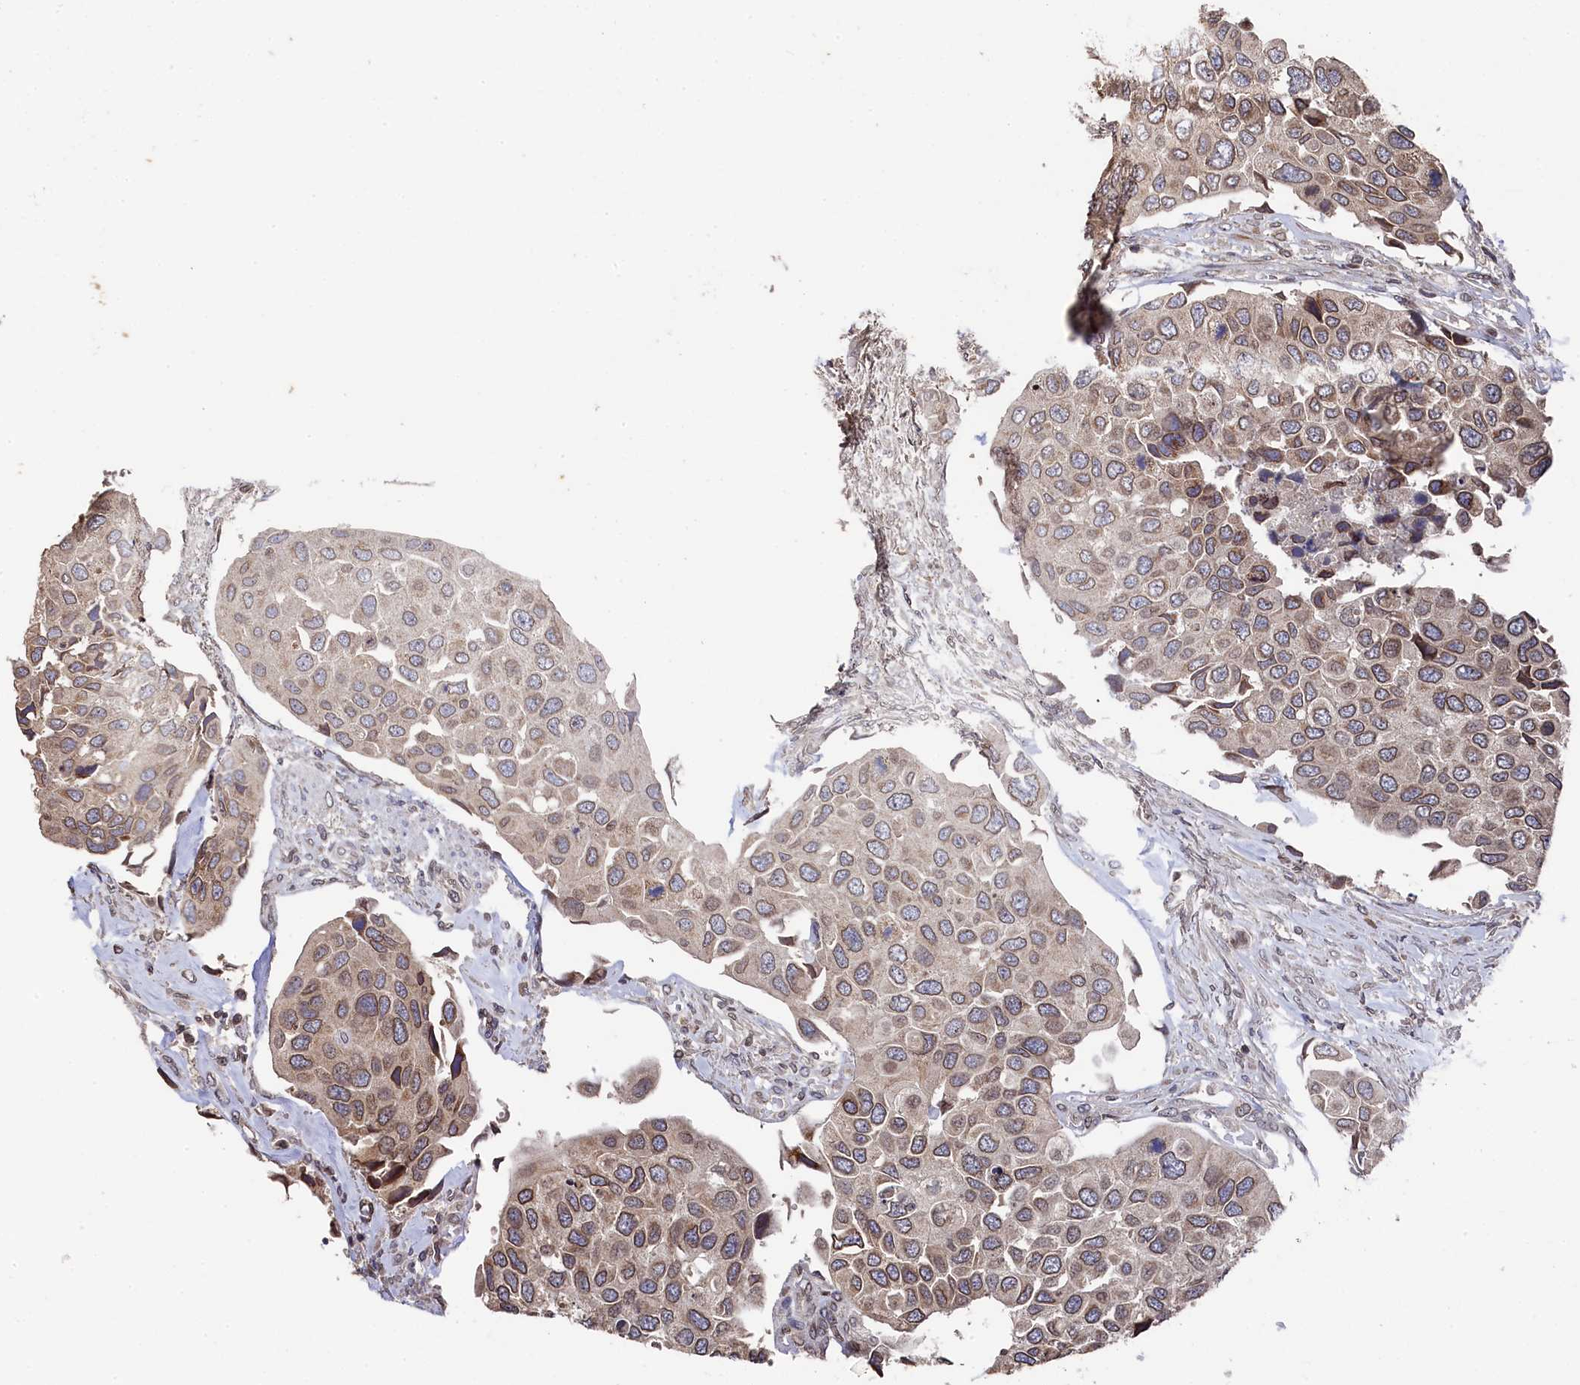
{"staining": {"intensity": "moderate", "quantity": ">75%", "location": "cytoplasmic/membranous,nuclear"}, "tissue": "urothelial cancer", "cell_type": "Tumor cells", "image_type": "cancer", "snomed": [{"axis": "morphology", "description": "Urothelial carcinoma, High grade"}, {"axis": "topography", "description": "Urinary bladder"}], "caption": "DAB immunohistochemical staining of human urothelial cancer reveals moderate cytoplasmic/membranous and nuclear protein positivity in about >75% of tumor cells.", "gene": "ANKEF1", "patient": {"sex": "male", "age": 74}}